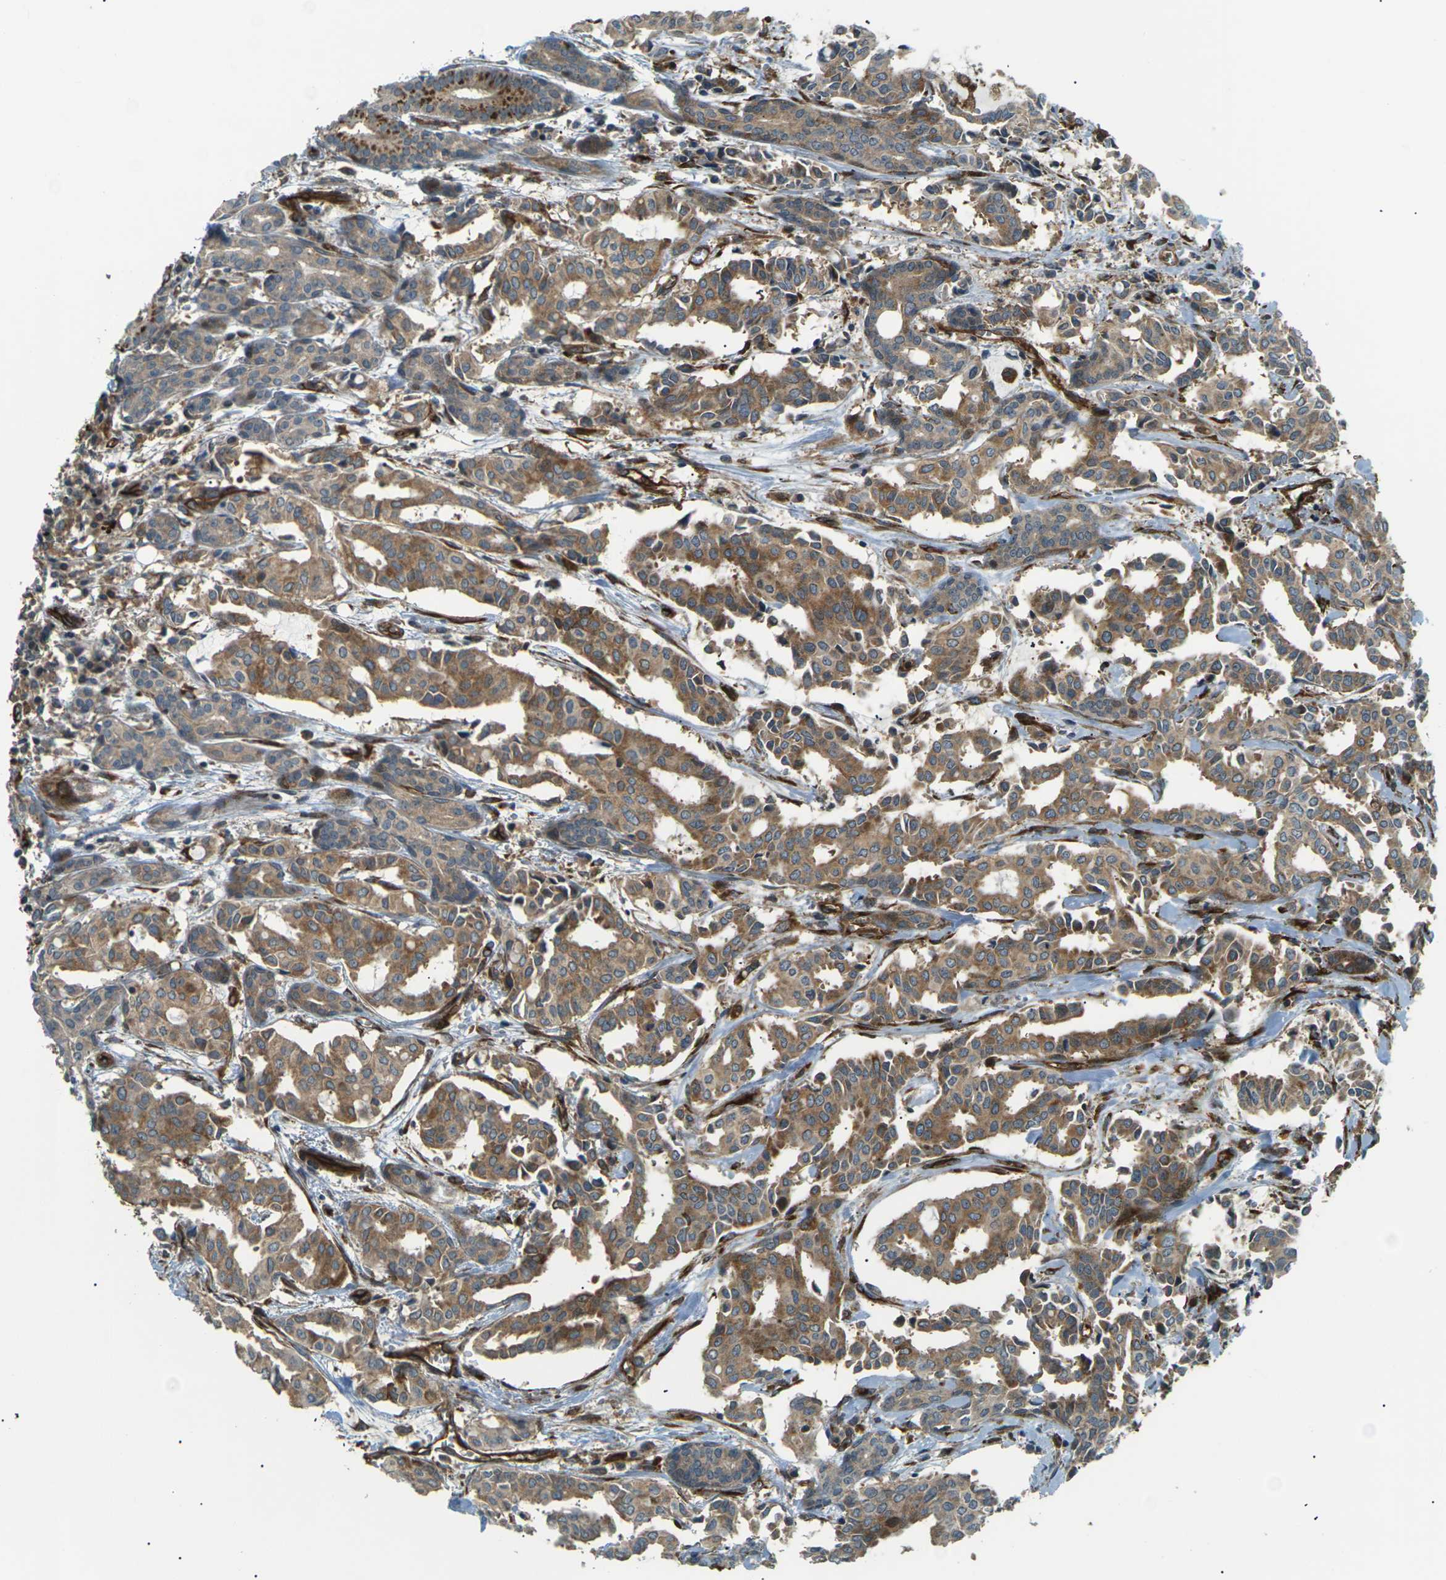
{"staining": {"intensity": "moderate", "quantity": ">75%", "location": "cytoplasmic/membranous"}, "tissue": "head and neck cancer", "cell_type": "Tumor cells", "image_type": "cancer", "snomed": [{"axis": "morphology", "description": "Adenocarcinoma, NOS"}, {"axis": "topography", "description": "Salivary gland"}, {"axis": "topography", "description": "Head-Neck"}], "caption": "Brown immunohistochemical staining in adenocarcinoma (head and neck) displays moderate cytoplasmic/membranous staining in about >75% of tumor cells.", "gene": "S1PR1", "patient": {"sex": "female", "age": 59}}